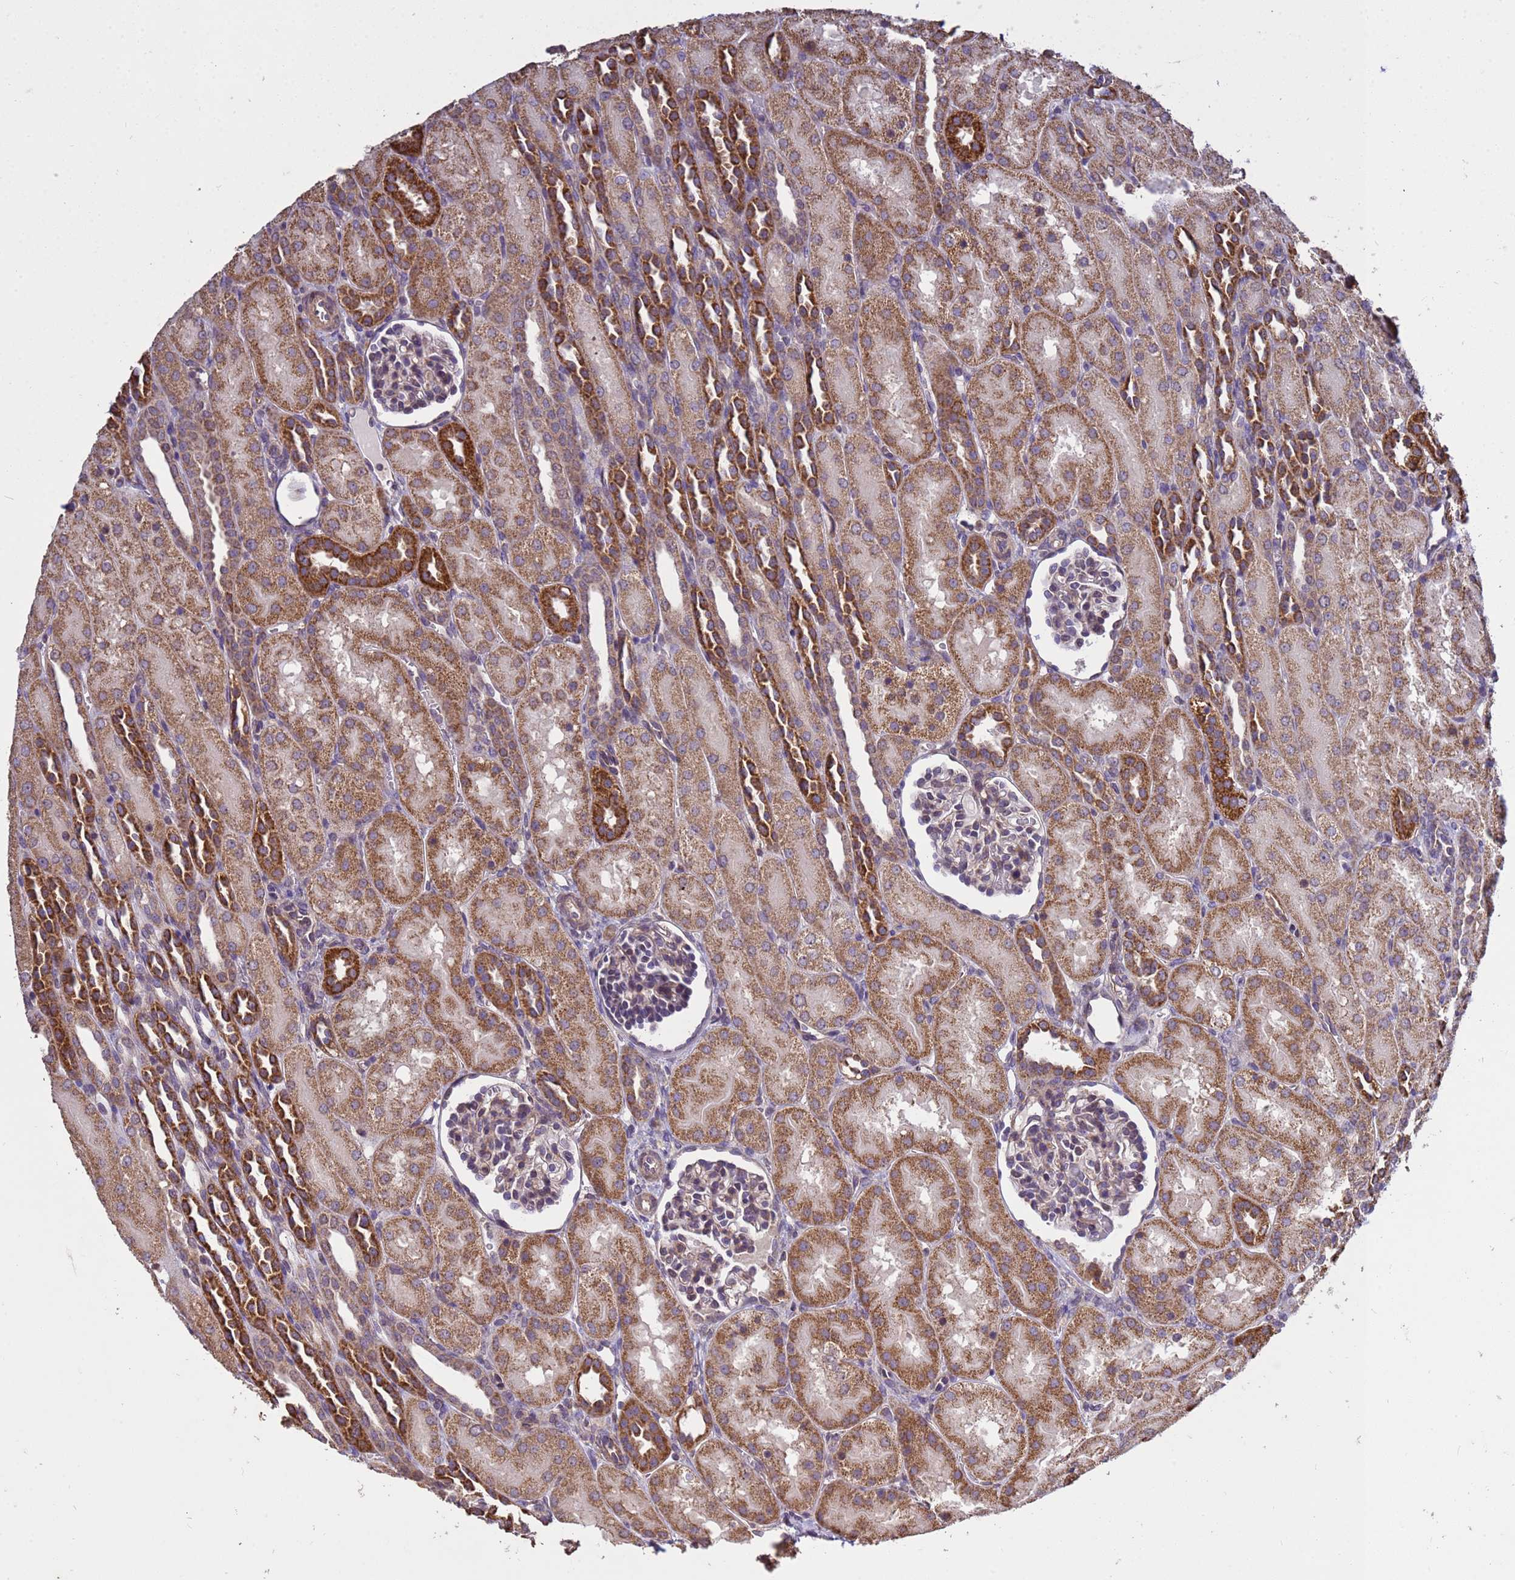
{"staining": {"intensity": "weak", "quantity": ">75%", "location": "cytoplasmic/membranous"}, "tissue": "kidney", "cell_type": "Cells in glomeruli", "image_type": "normal", "snomed": [{"axis": "morphology", "description": "Normal tissue, NOS"}, {"axis": "topography", "description": "Kidney"}], "caption": "This is a micrograph of immunohistochemistry staining of benign kidney, which shows weak expression in the cytoplasmic/membranous of cells in glomeruli.", "gene": "P2RX7", "patient": {"sex": "male", "age": 1}}